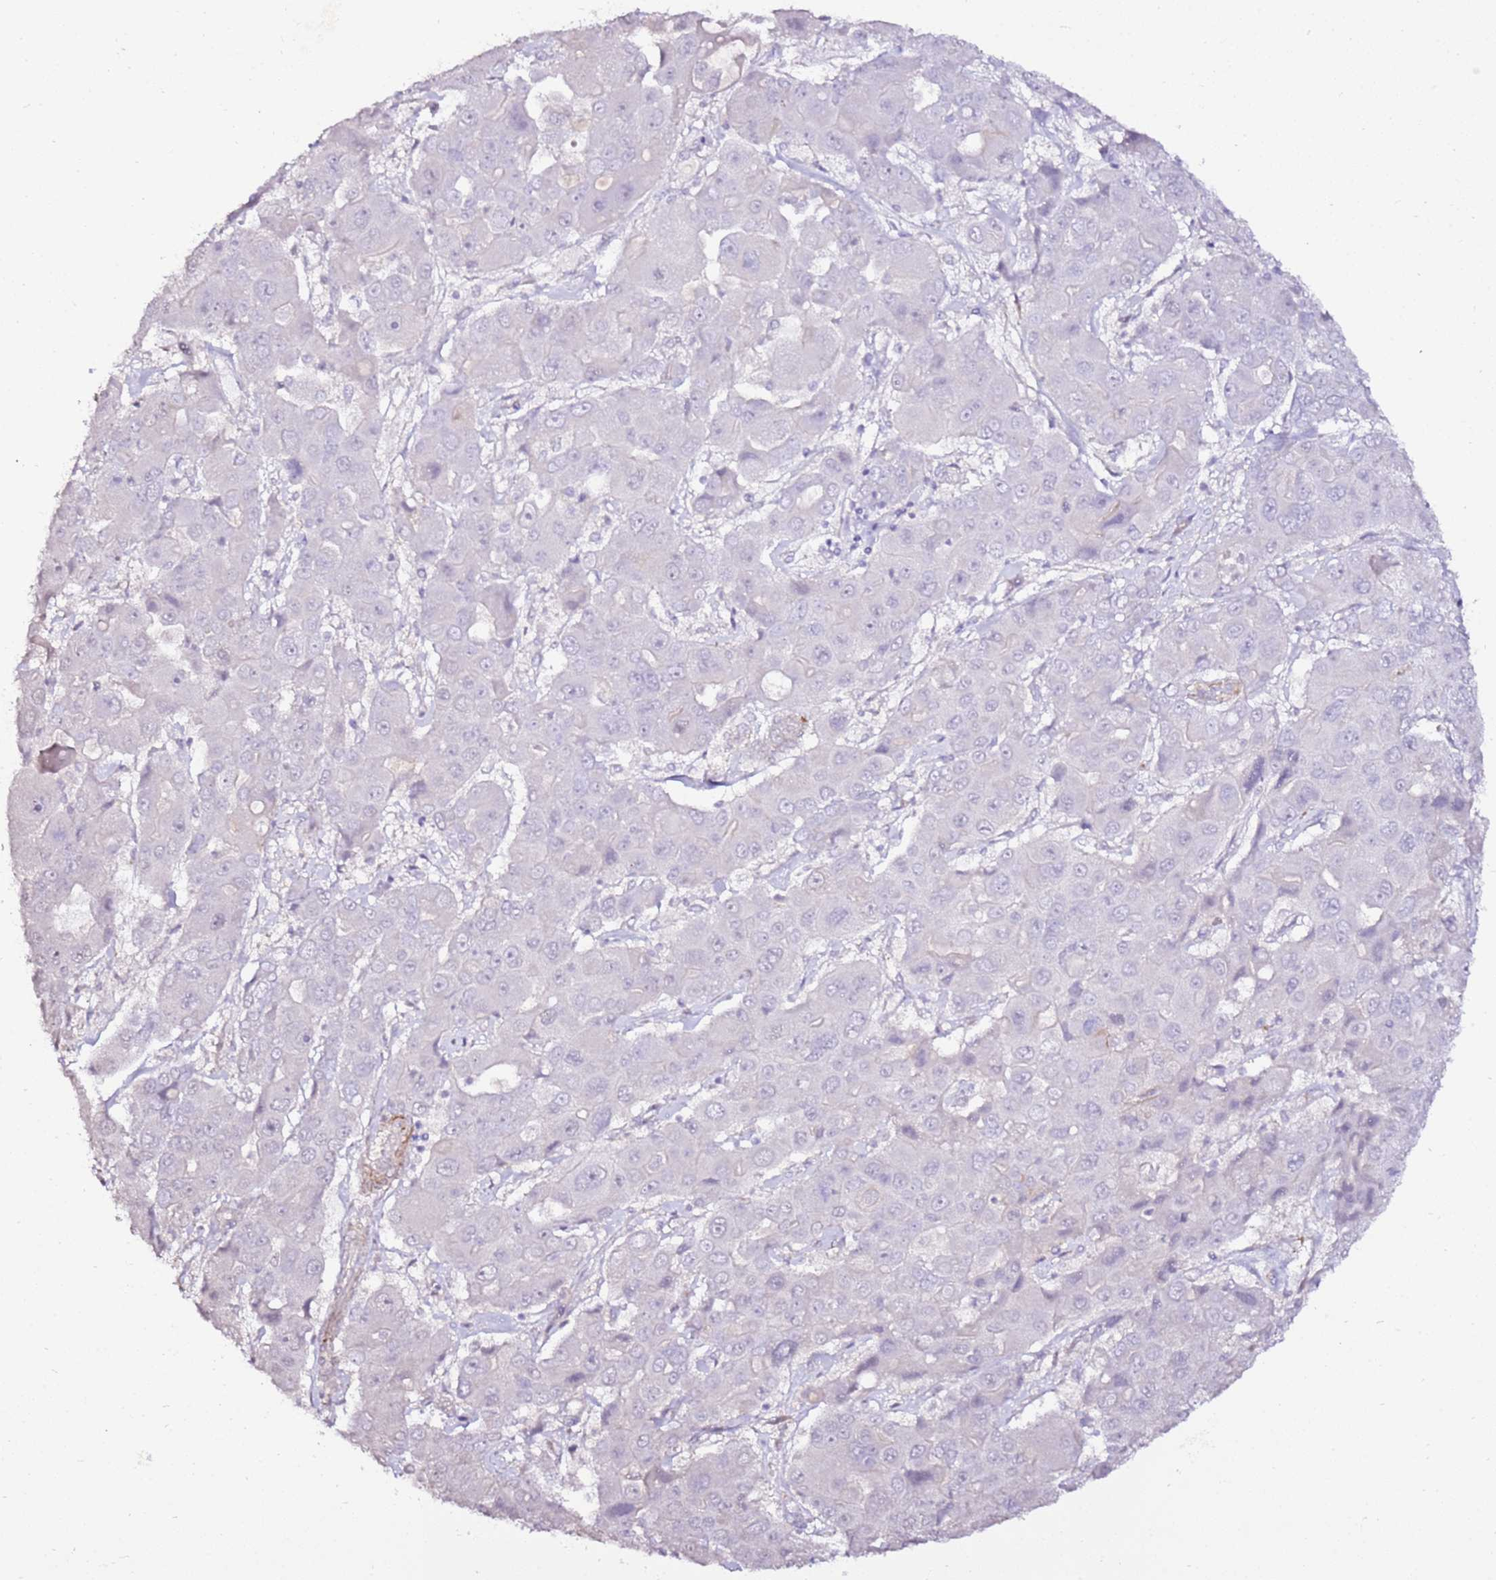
{"staining": {"intensity": "negative", "quantity": "none", "location": "none"}, "tissue": "liver cancer", "cell_type": "Tumor cells", "image_type": "cancer", "snomed": [{"axis": "morphology", "description": "Cholangiocarcinoma"}, {"axis": "topography", "description": "Liver"}], "caption": "An immunohistochemistry histopathology image of liver cholangiocarcinoma is shown. There is no staining in tumor cells of liver cholangiocarcinoma.", "gene": "ART5", "patient": {"sex": "male", "age": 67}}